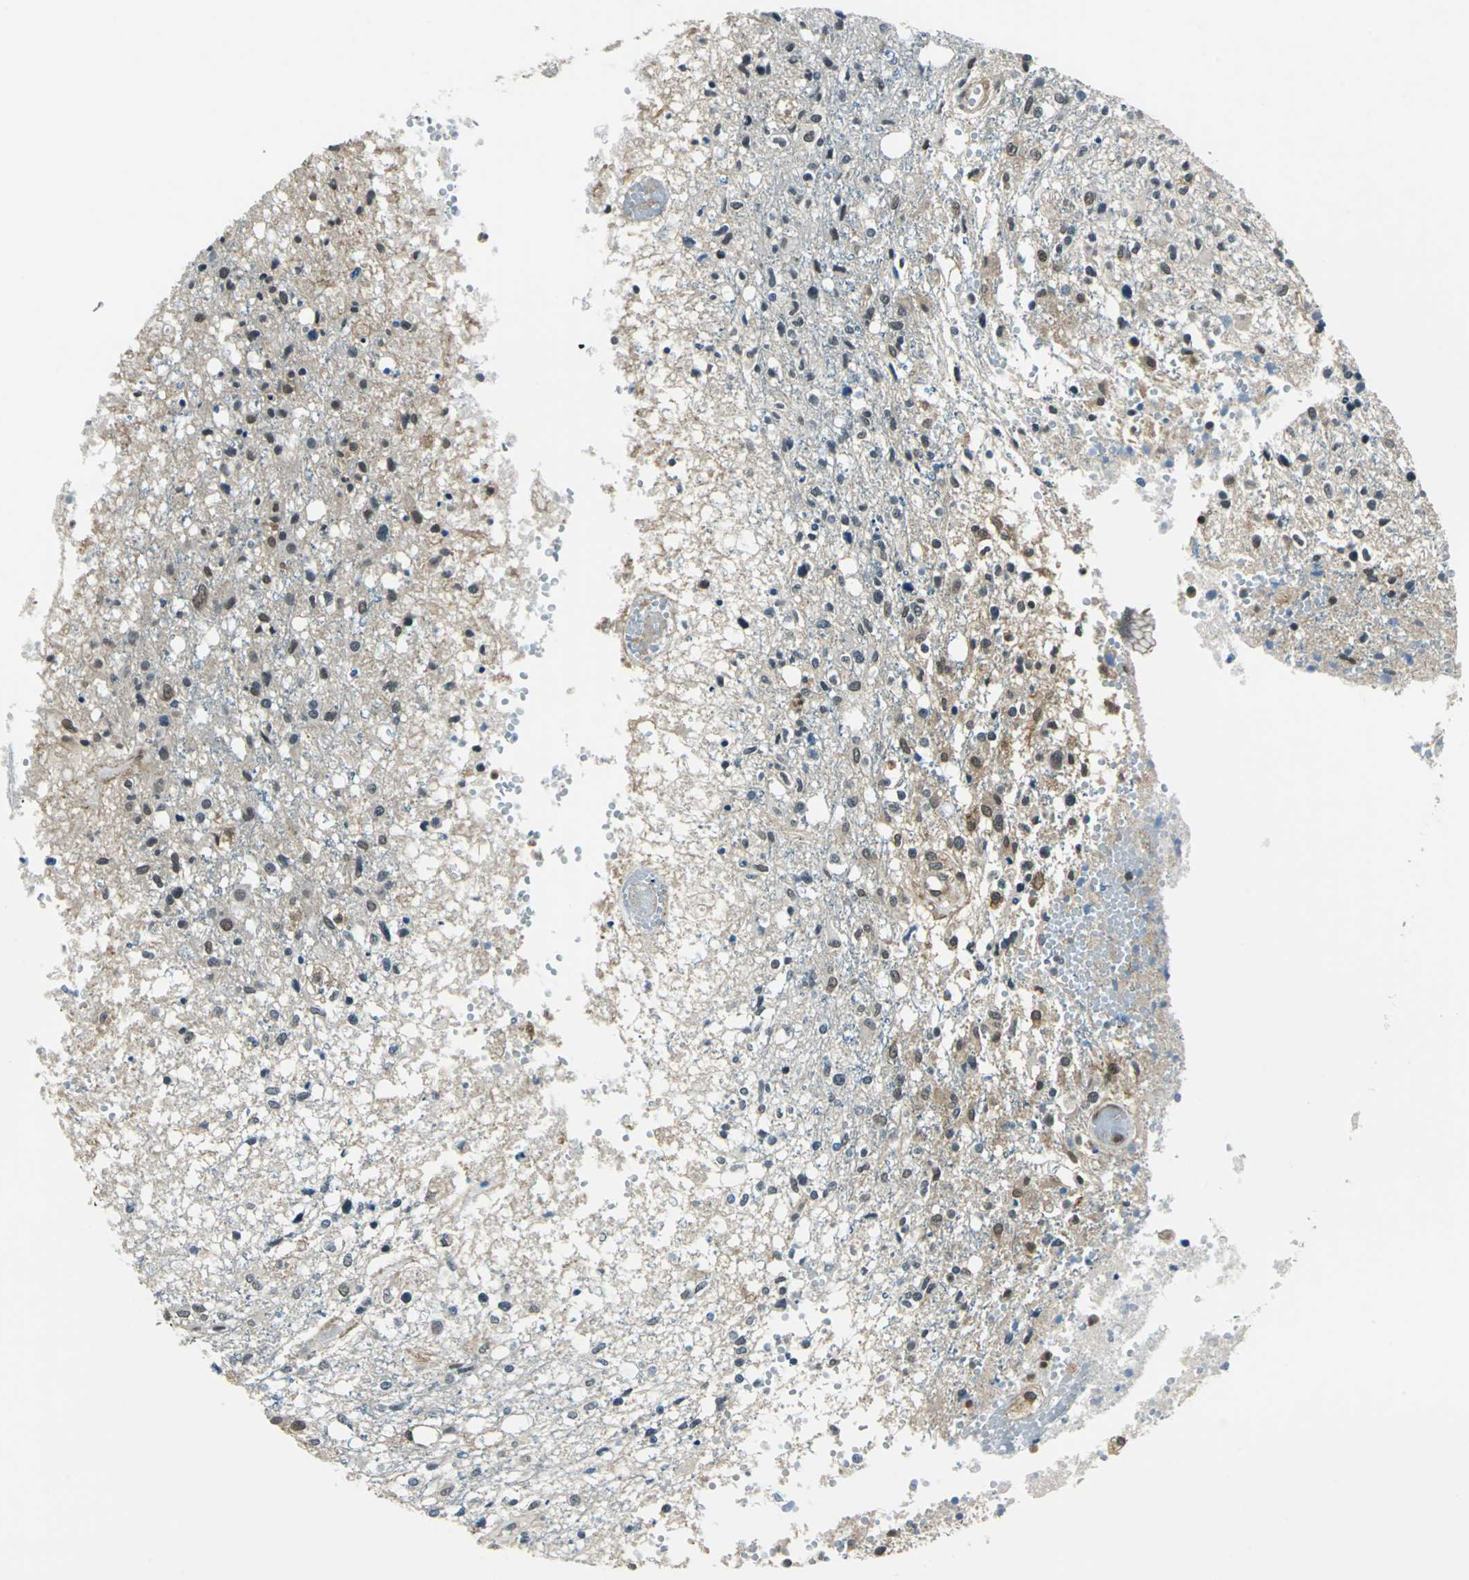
{"staining": {"intensity": "moderate", "quantity": "<25%", "location": "cytoplasmic/membranous,nuclear"}, "tissue": "glioma", "cell_type": "Tumor cells", "image_type": "cancer", "snomed": [{"axis": "morphology", "description": "Glioma, malignant, High grade"}, {"axis": "topography", "description": "Cerebral cortex"}], "caption": "Moderate cytoplasmic/membranous and nuclear expression is seen in about <25% of tumor cells in glioma.", "gene": "ARPC3", "patient": {"sex": "male", "age": 76}}